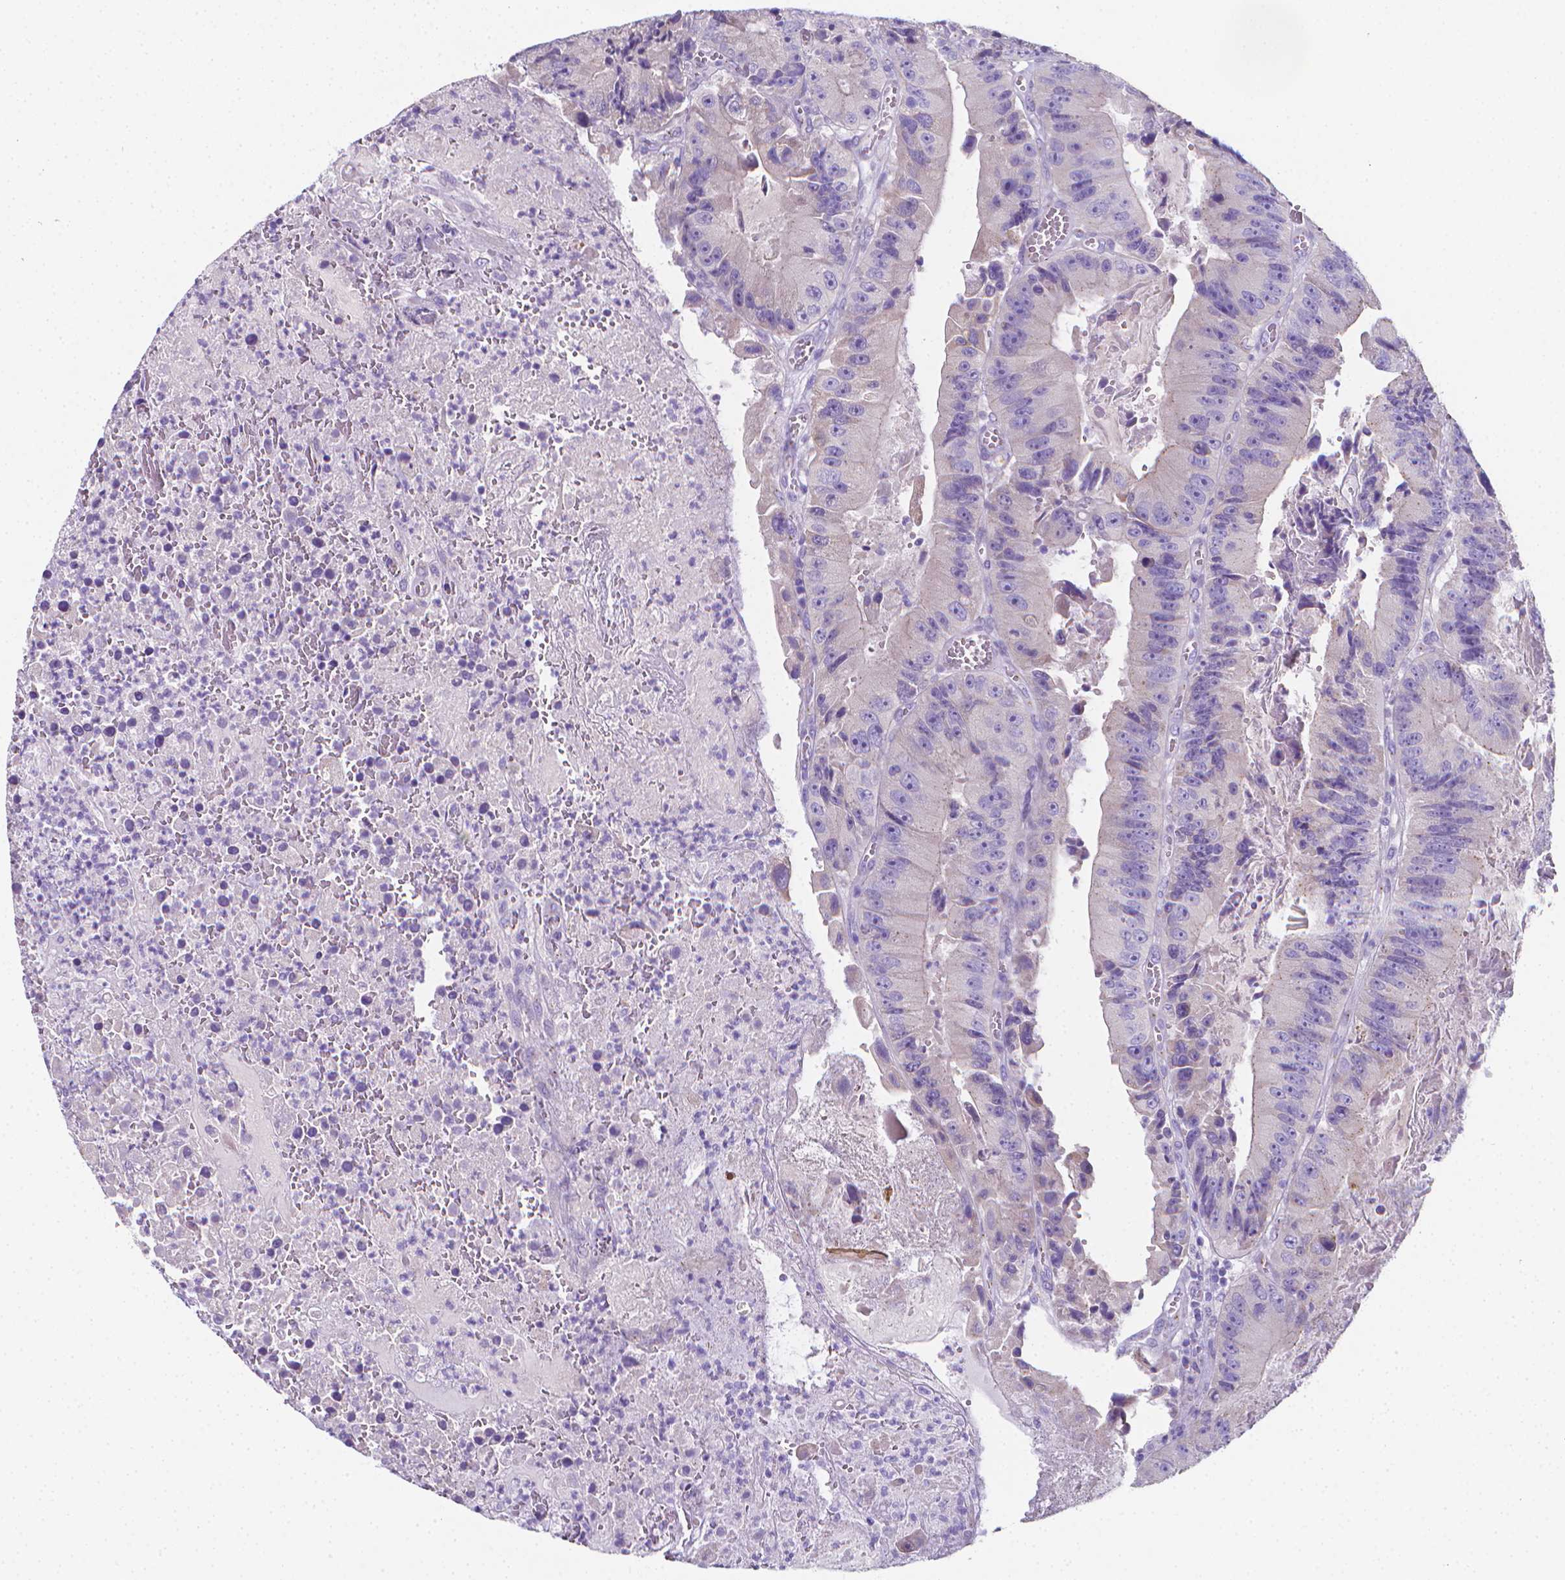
{"staining": {"intensity": "negative", "quantity": "none", "location": "none"}, "tissue": "colorectal cancer", "cell_type": "Tumor cells", "image_type": "cancer", "snomed": [{"axis": "morphology", "description": "Adenocarcinoma, NOS"}, {"axis": "topography", "description": "Colon"}], "caption": "Immunohistochemistry (IHC) of colorectal cancer (adenocarcinoma) displays no expression in tumor cells.", "gene": "LRRC73", "patient": {"sex": "female", "age": 86}}